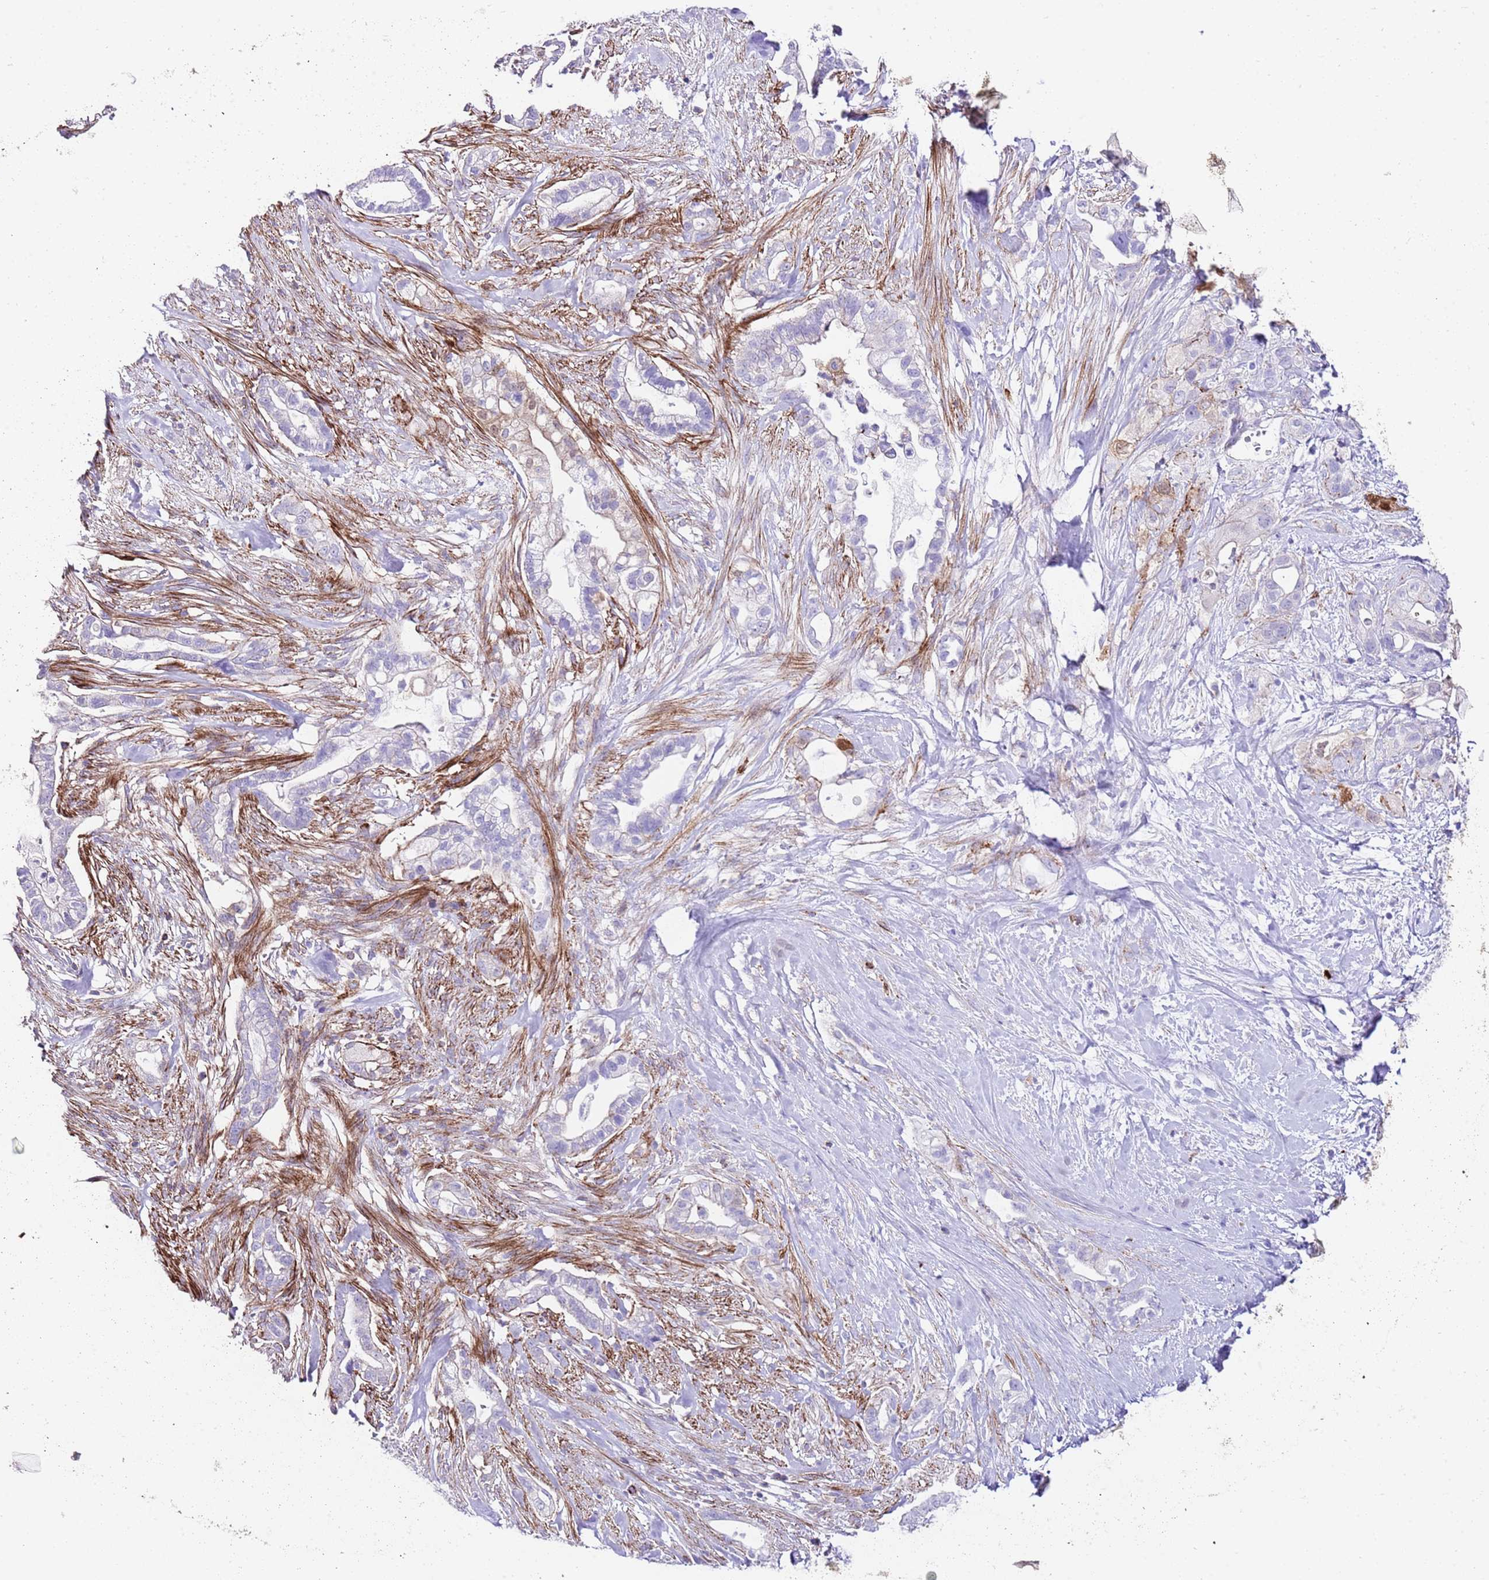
{"staining": {"intensity": "moderate", "quantity": "<25%", "location": "cytoplasmic/membranous"}, "tissue": "pancreatic cancer", "cell_type": "Tumor cells", "image_type": "cancer", "snomed": [{"axis": "morphology", "description": "Adenocarcinoma, NOS"}, {"axis": "topography", "description": "Pancreas"}], "caption": "Protein staining exhibits moderate cytoplasmic/membranous staining in approximately <25% of tumor cells in pancreatic adenocarcinoma.", "gene": "ALDH3A1", "patient": {"sex": "male", "age": 44}}